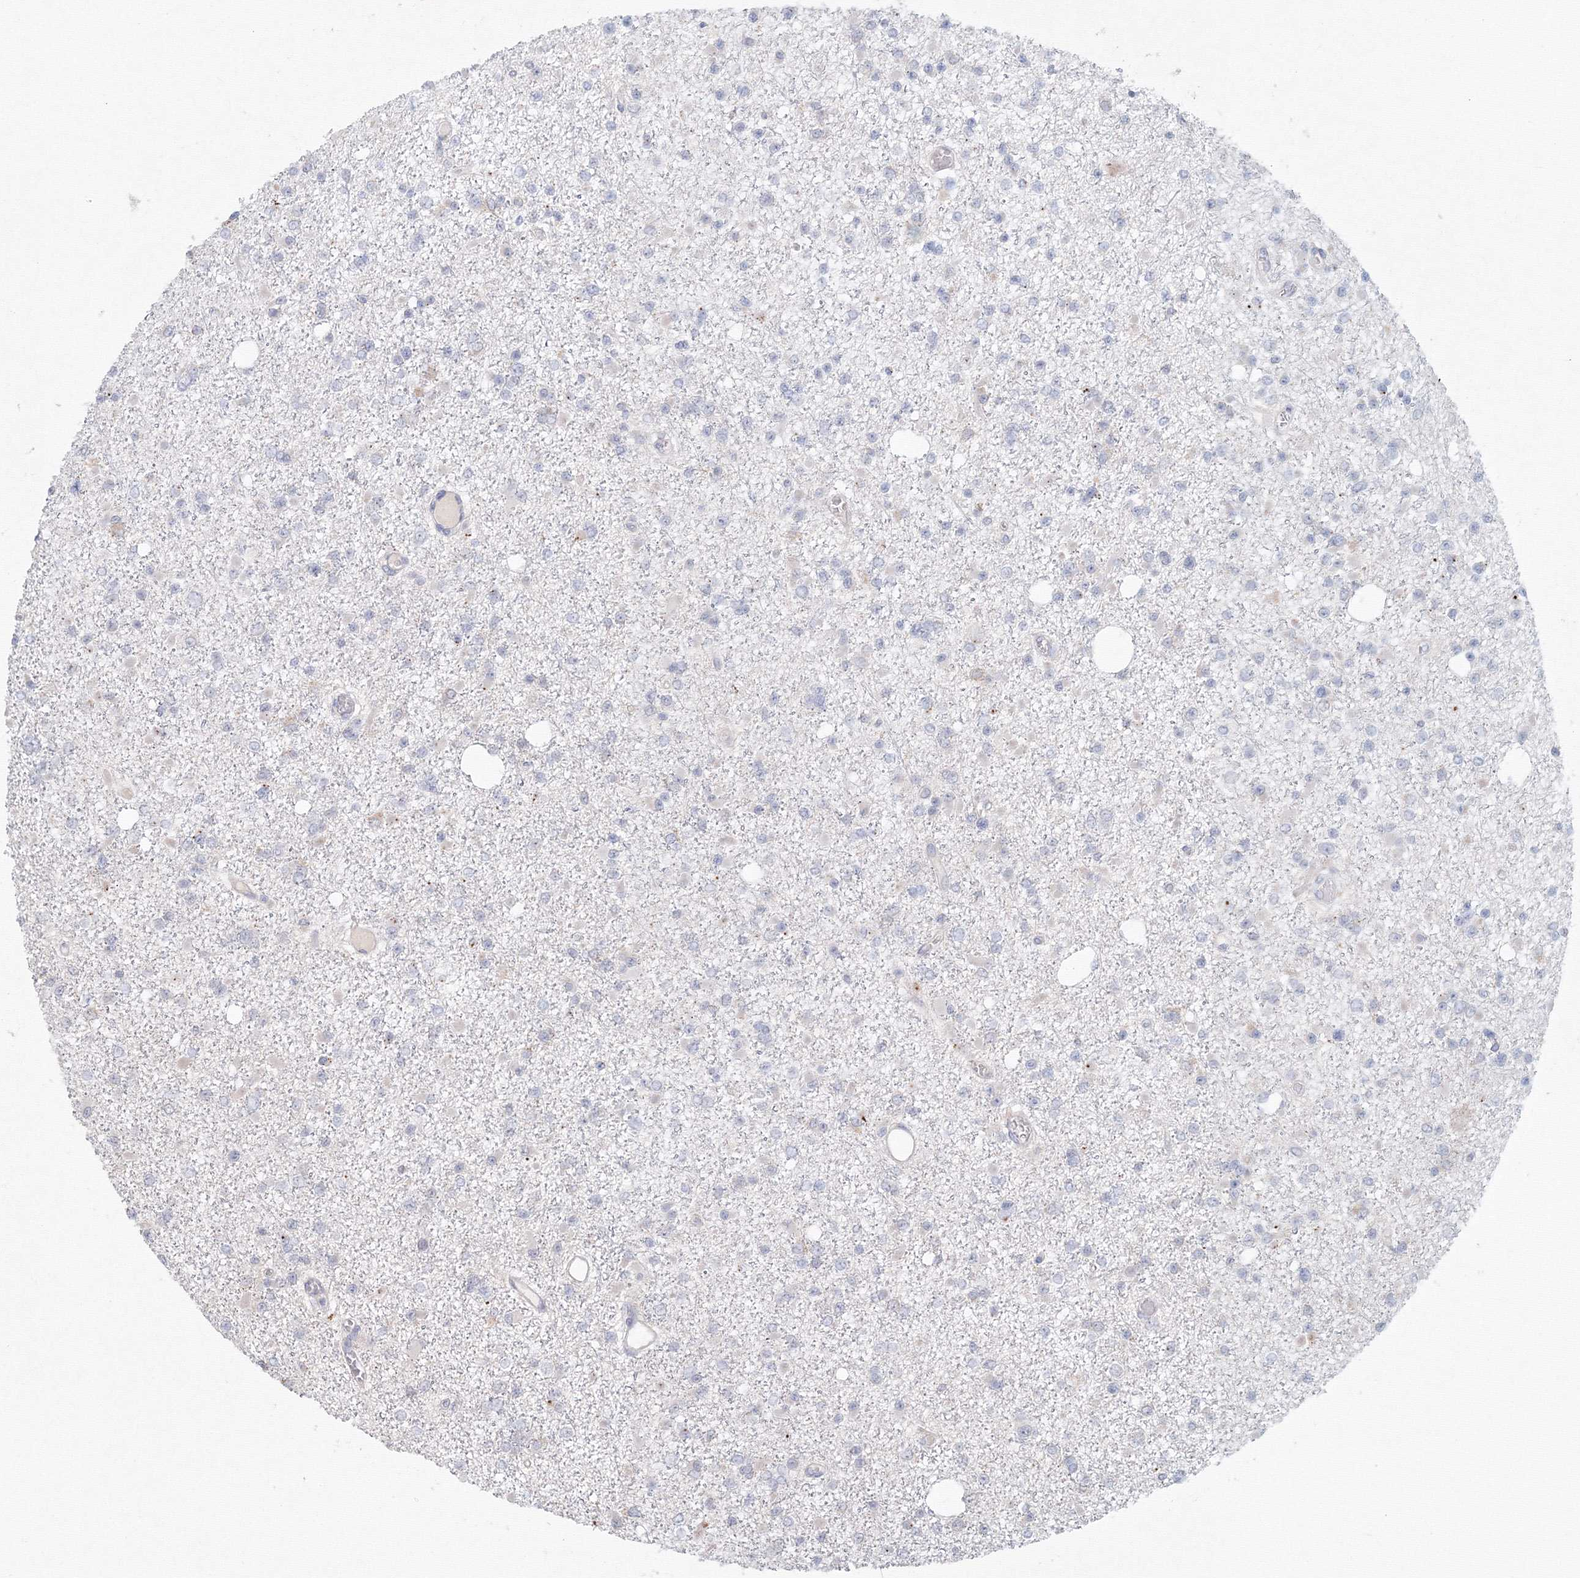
{"staining": {"intensity": "negative", "quantity": "none", "location": "none"}, "tissue": "glioma", "cell_type": "Tumor cells", "image_type": "cancer", "snomed": [{"axis": "morphology", "description": "Glioma, malignant, Low grade"}, {"axis": "topography", "description": "Brain"}], "caption": "Protein analysis of malignant low-grade glioma exhibits no significant expression in tumor cells.", "gene": "SLC7A7", "patient": {"sex": "female", "age": 22}}